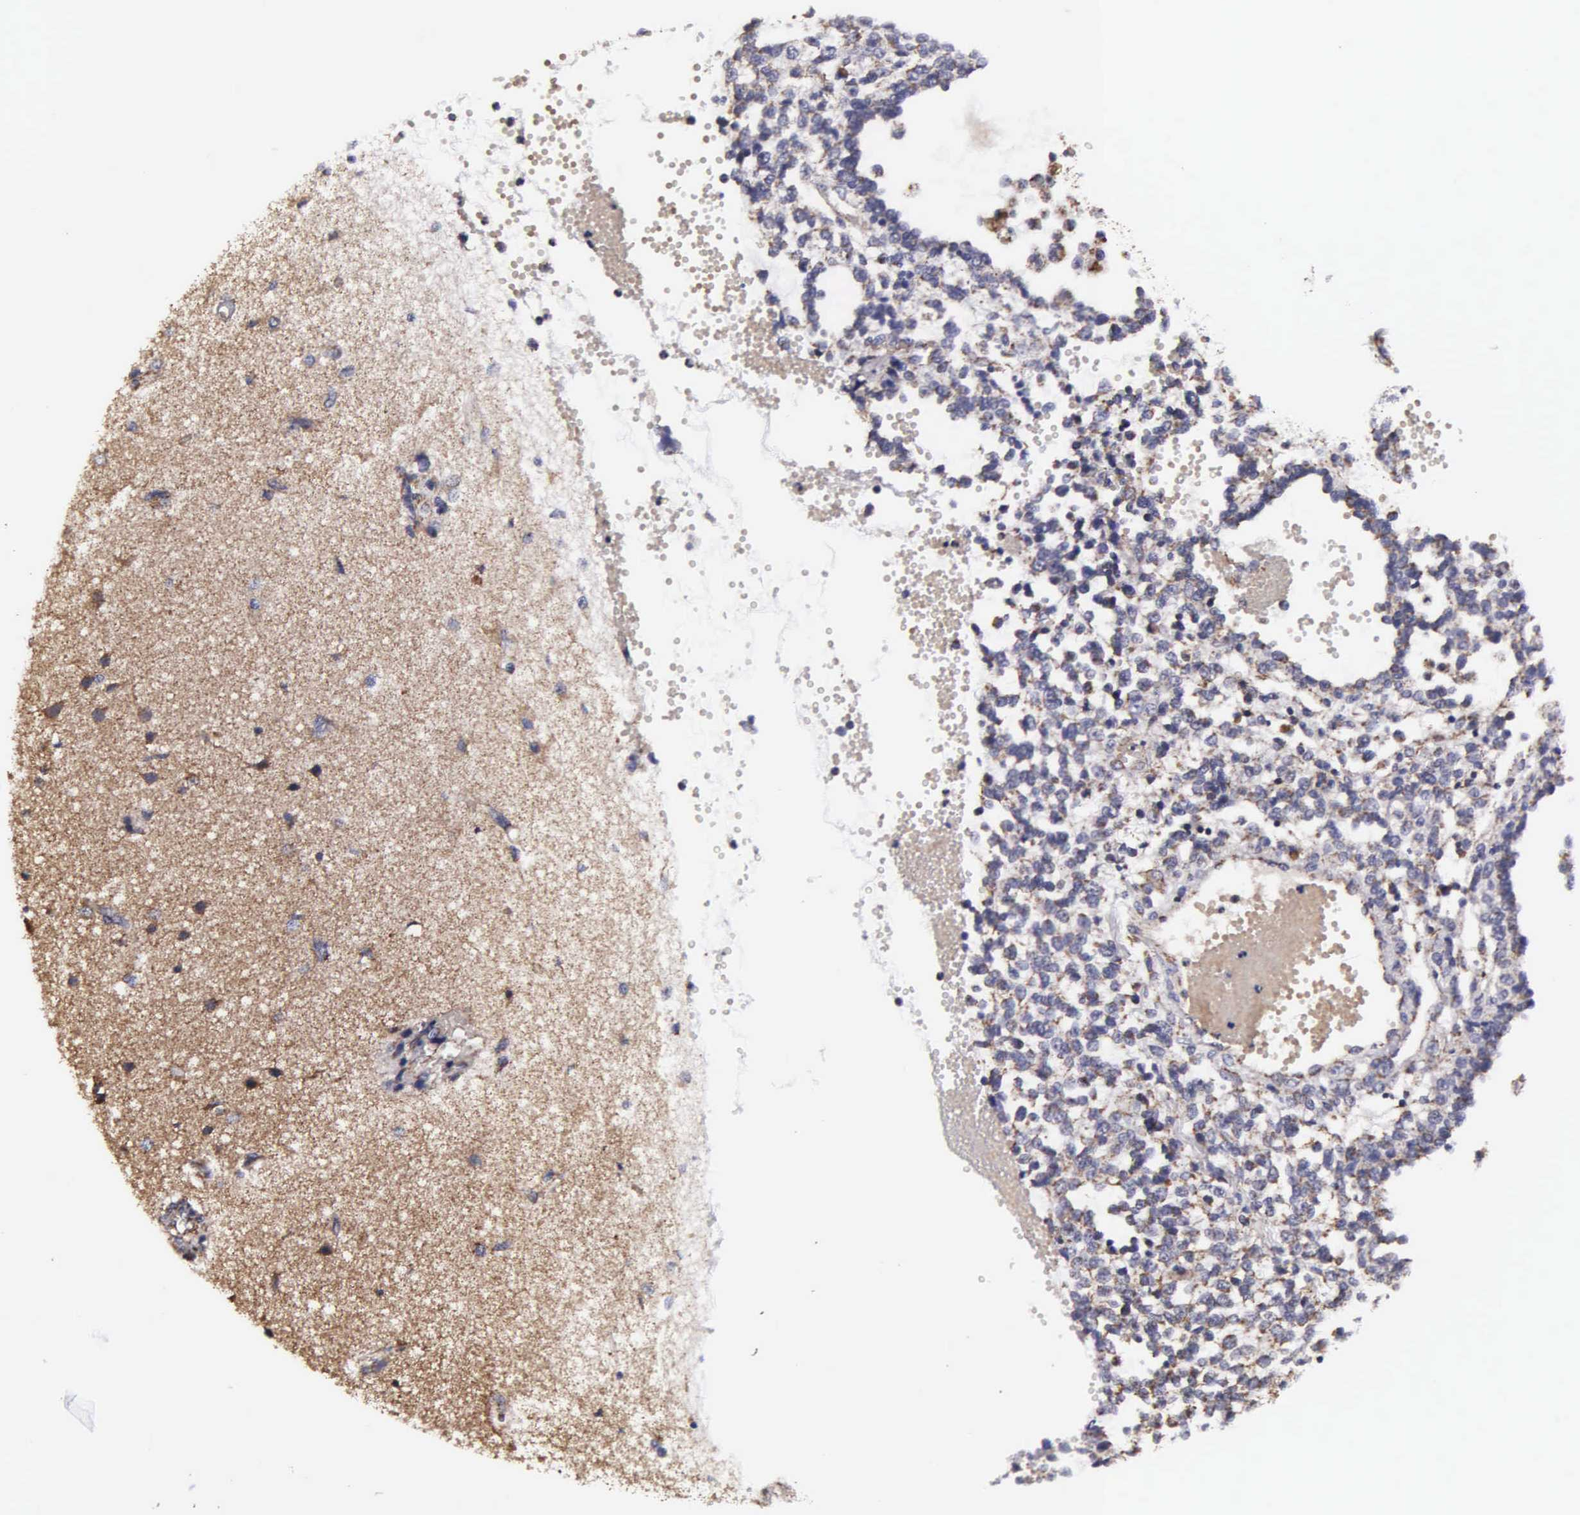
{"staining": {"intensity": "weak", "quantity": "25%-75%", "location": "cytoplasmic/membranous"}, "tissue": "glioma", "cell_type": "Tumor cells", "image_type": "cancer", "snomed": [{"axis": "morphology", "description": "Glioma, malignant, High grade"}, {"axis": "topography", "description": "Brain"}], "caption": "Malignant glioma (high-grade) tissue displays weak cytoplasmic/membranous staining in approximately 25%-75% of tumor cells", "gene": "PSMA3", "patient": {"sex": "male", "age": 66}}